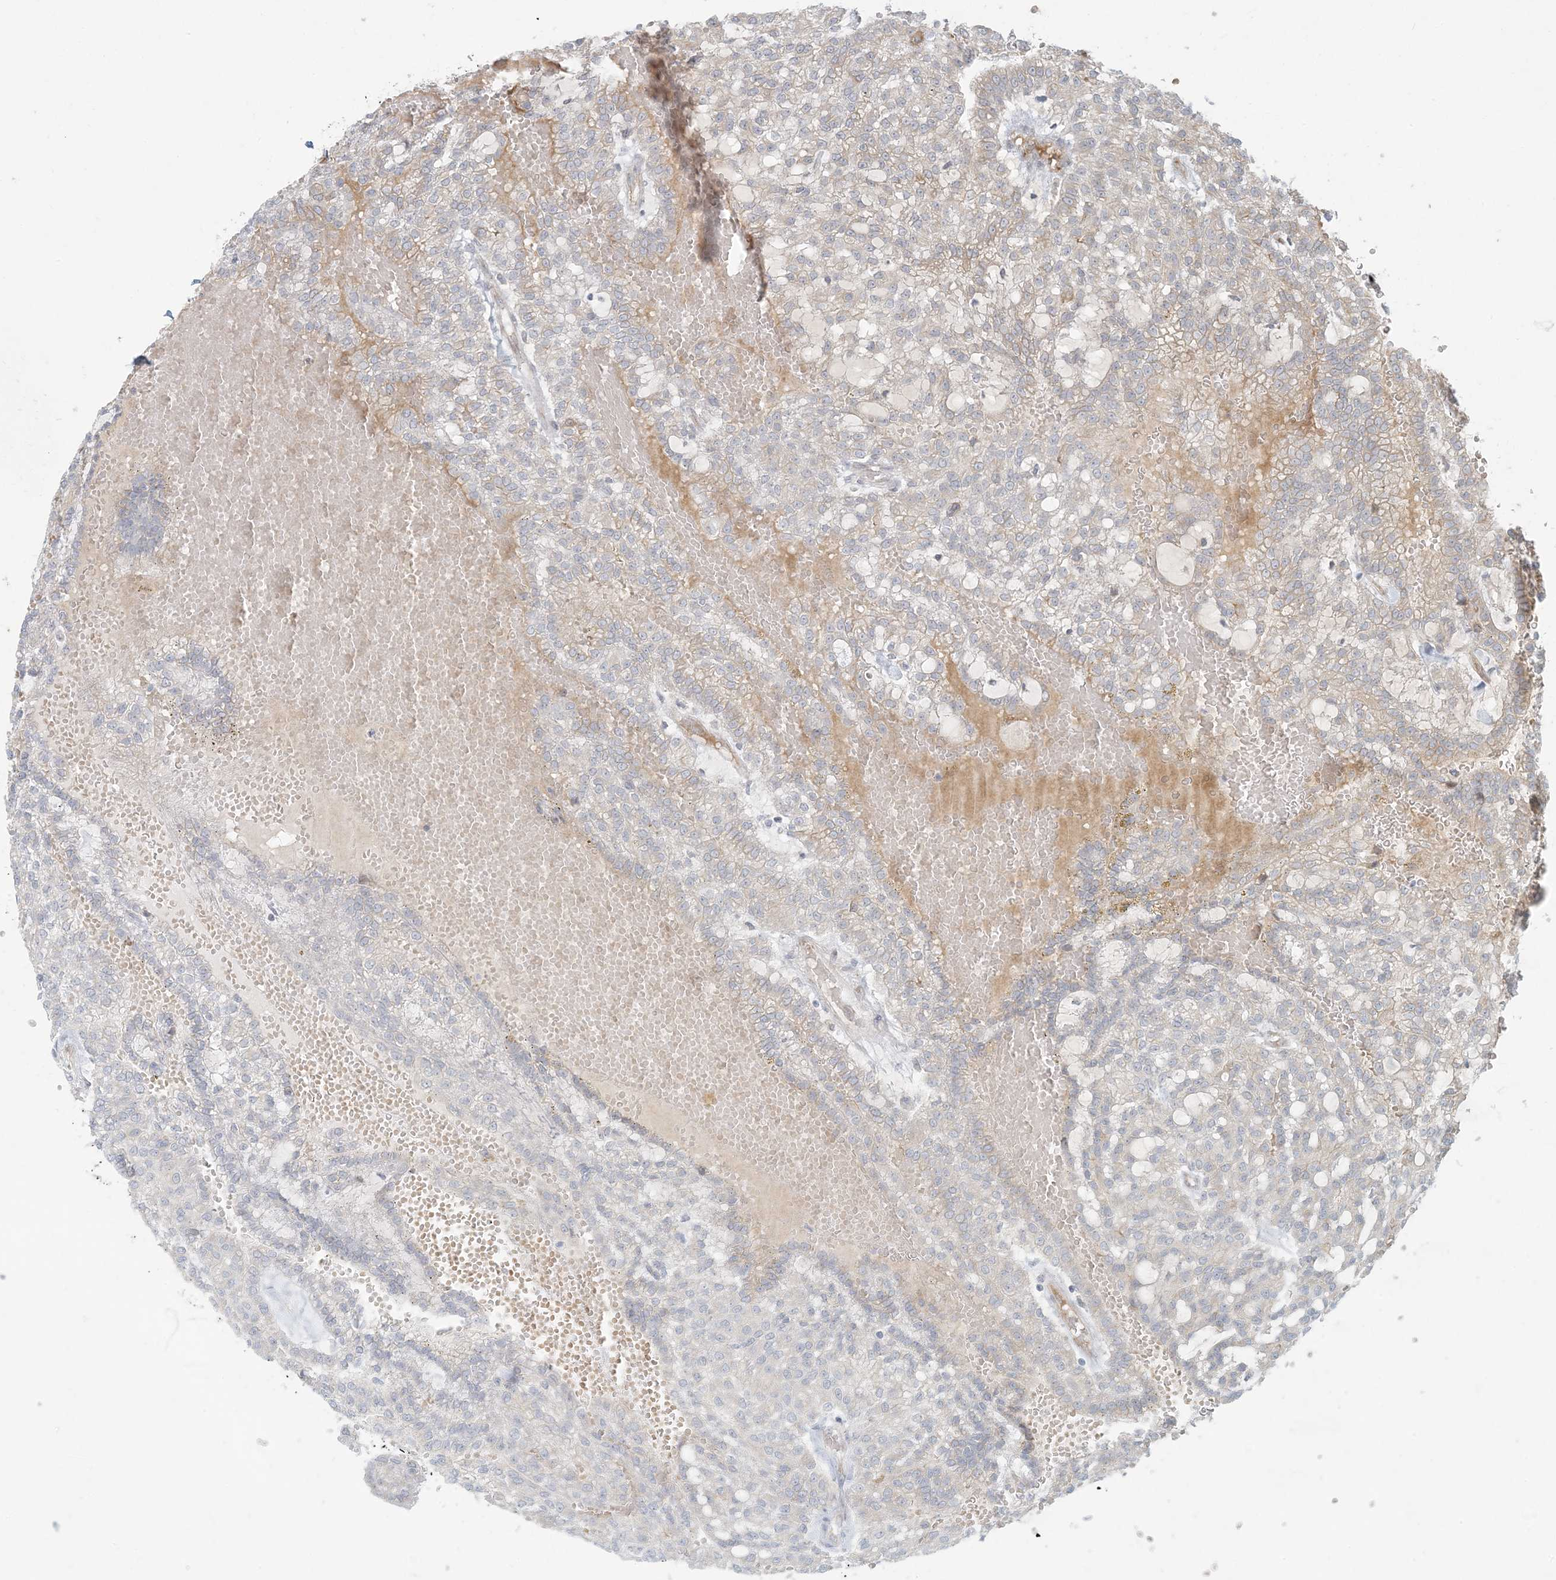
{"staining": {"intensity": "weak", "quantity": "<25%", "location": "cytoplasmic/membranous"}, "tissue": "renal cancer", "cell_type": "Tumor cells", "image_type": "cancer", "snomed": [{"axis": "morphology", "description": "Adenocarcinoma, NOS"}, {"axis": "topography", "description": "Kidney"}], "caption": "IHC image of renal cancer (adenocarcinoma) stained for a protein (brown), which displays no positivity in tumor cells.", "gene": "HACL1", "patient": {"sex": "male", "age": 63}}